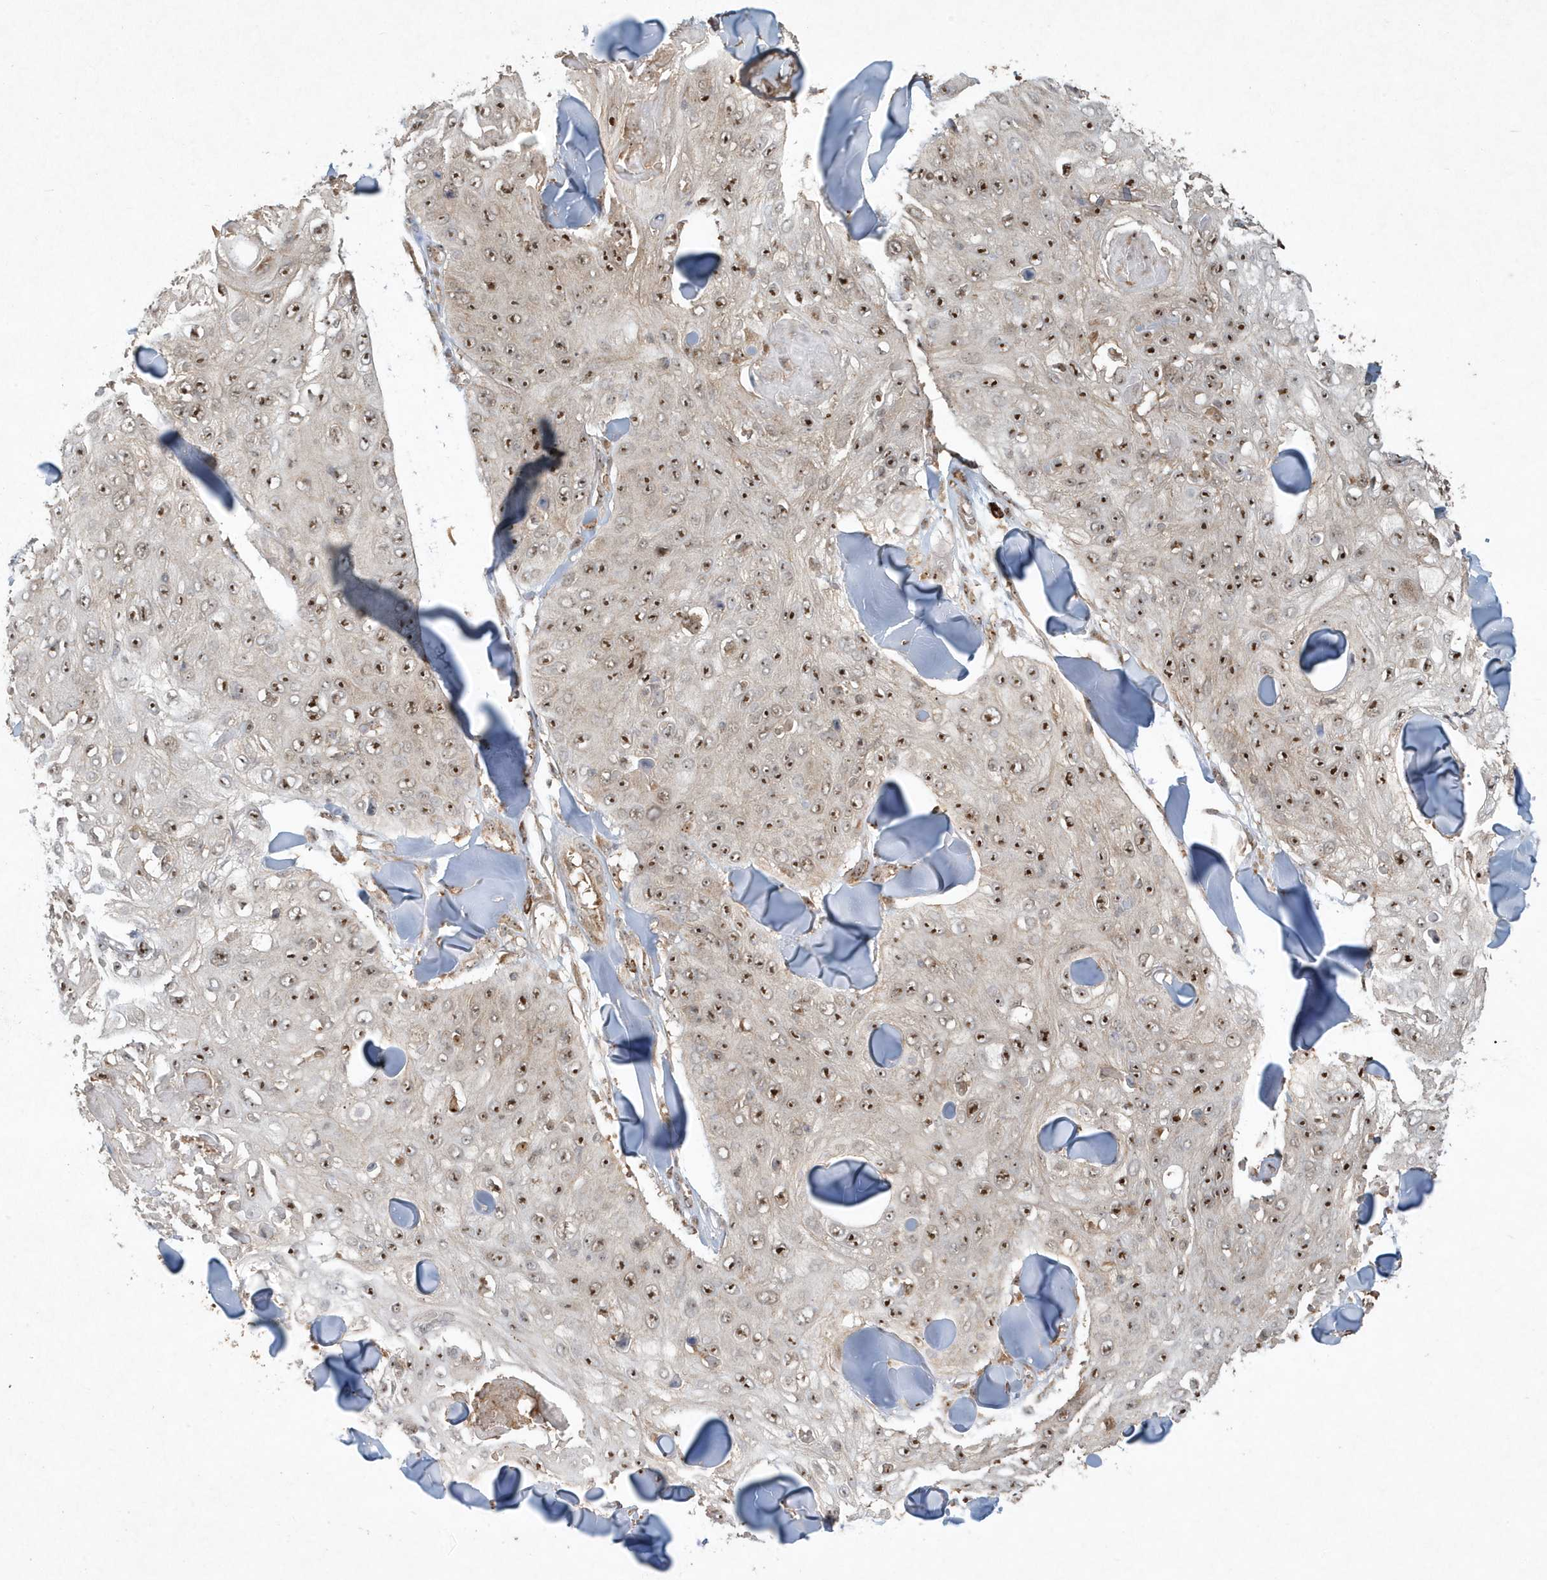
{"staining": {"intensity": "strong", "quantity": ">75%", "location": "nuclear"}, "tissue": "skin cancer", "cell_type": "Tumor cells", "image_type": "cancer", "snomed": [{"axis": "morphology", "description": "Squamous cell carcinoma, NOS"}, {"axis": "topography", "description": "Skin"}], "caption": "Skin cancer stained with DAB immunohistochemistry reveals high levels of strong nuclear expression in about >75% of tumor cells.", "gene": "ABCB9", "patient": {"sex": "male", "age": 86}}